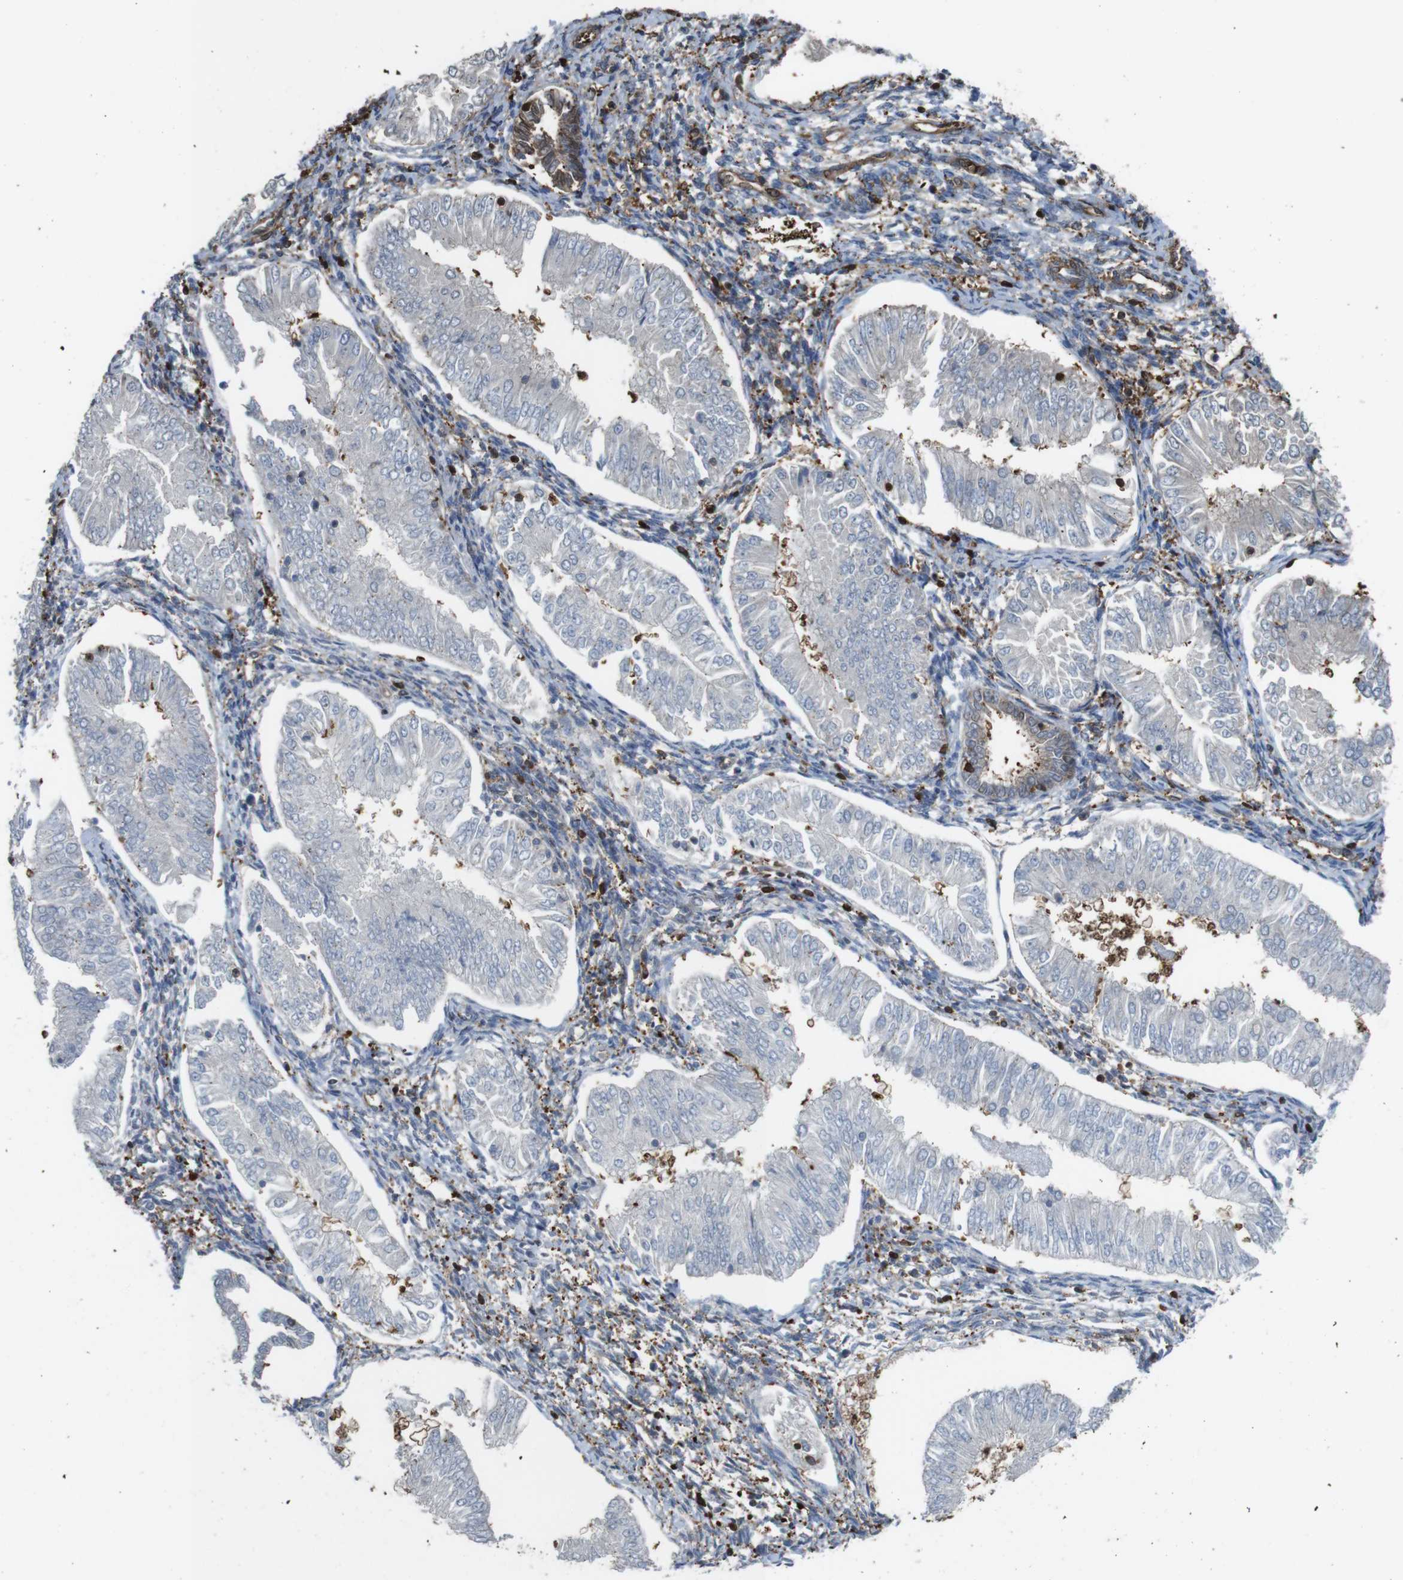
{"staining": {"intensity": "negative", "quantity": "none", "location": "none"}, "tissue": "endometrial cancer", "cell_type": "Tumor cells", "image_type": "cancer", "snomed": [{"axis": "morphology", "description": "Adenocarcinoma, NOS"}, {"axis": "topography", "description": "Endometrium"}], "caption": "High power microscopy photomicrograph of an IHC photomicrograph of endometrial cancer (adenocarcinoma), revealing no significant expression in tumor cells. (DAB IHC visualized using brightfield microscopy, high magnification).", "gene": "ARHGDIA", "patient": {"sex": "female", "age": 53}}